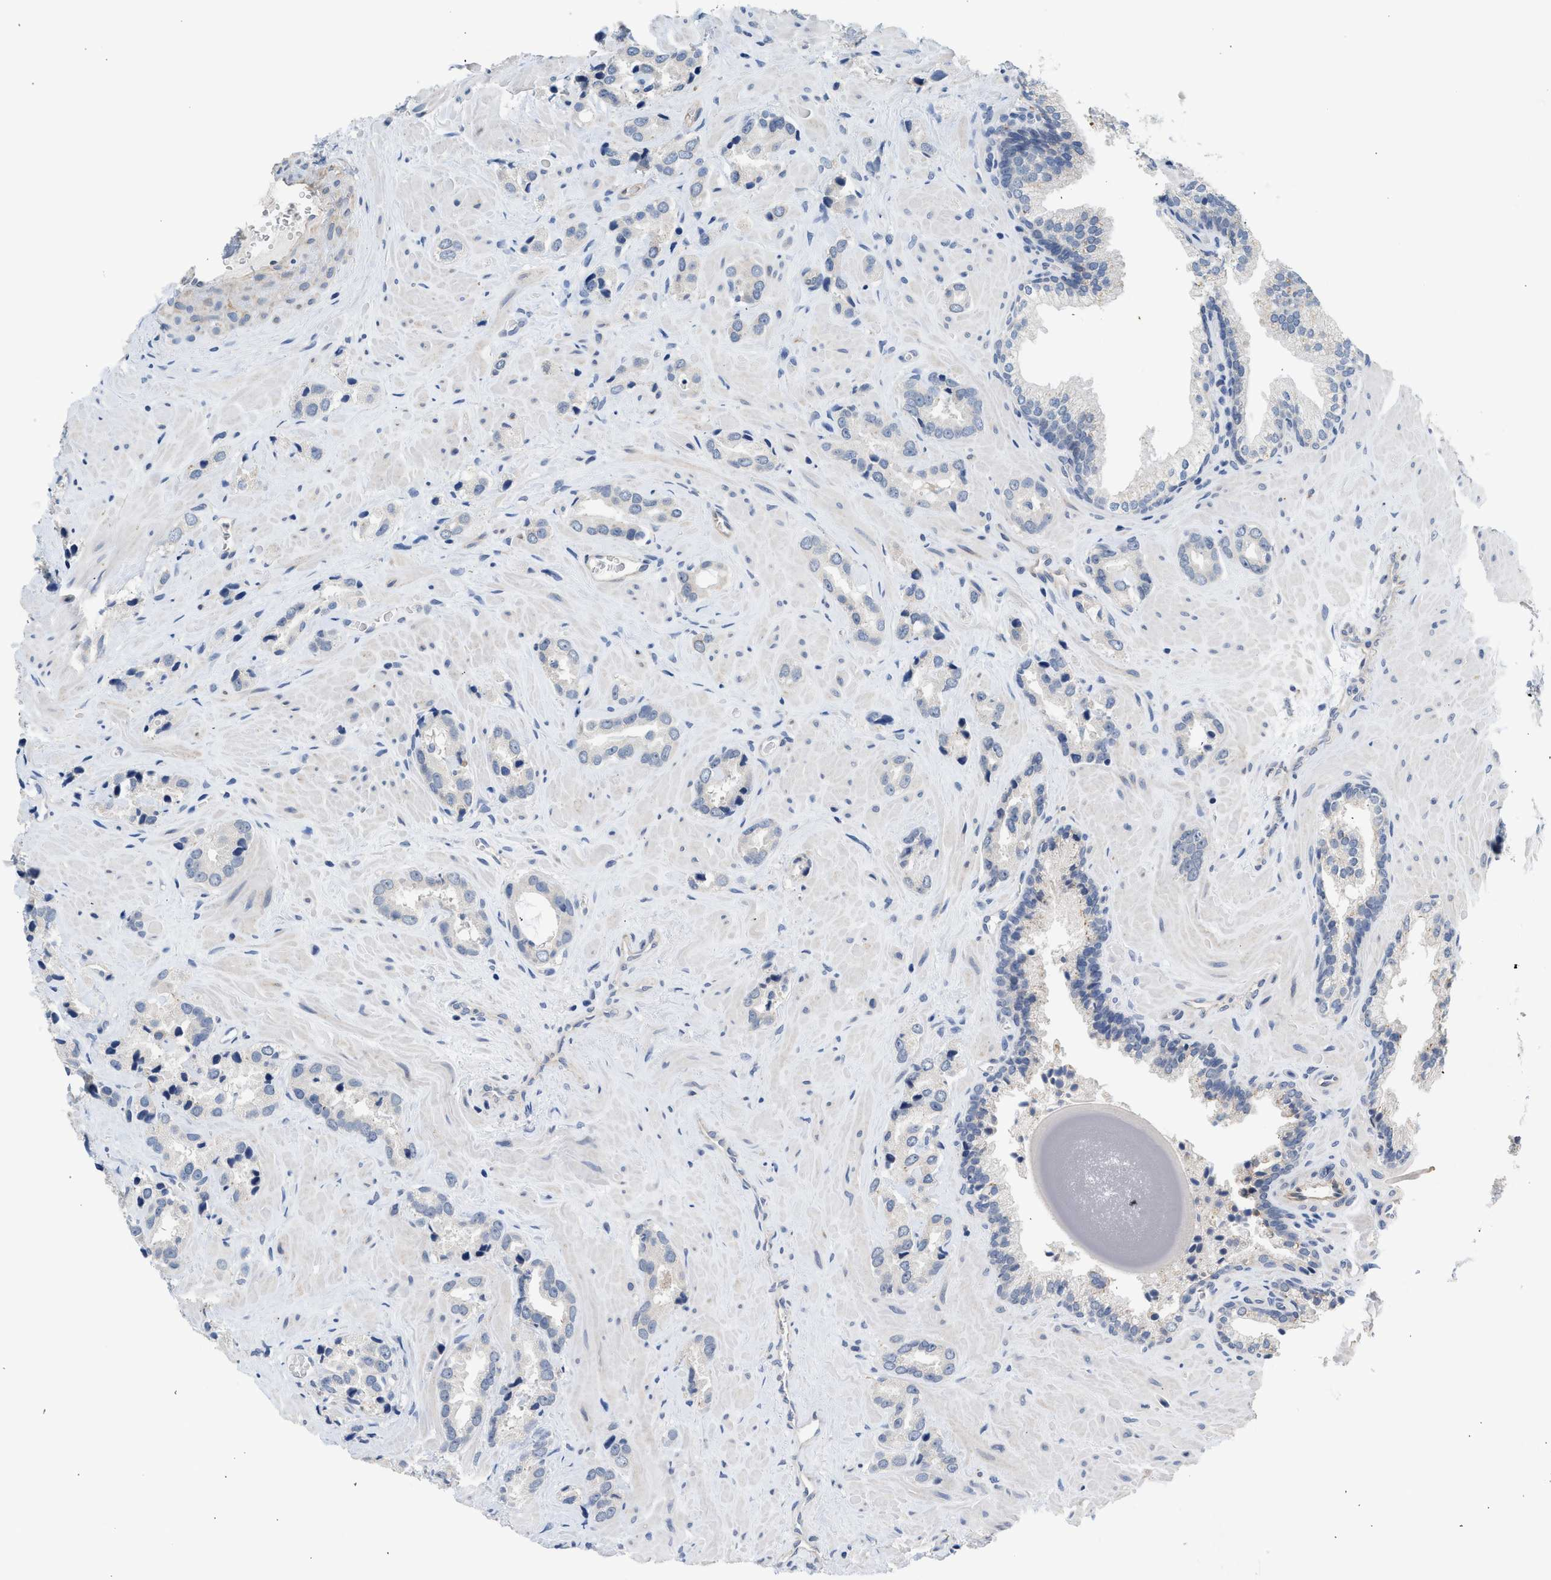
{"staining": {"intensity": "negative", "quantity": "none", "location": "none"}, "tissue": "prostate cancer", "cell_type": "Tumor cells", "image_type": "cancer", "snomed": [{"axis": "morphology", "description": "Adenocarcinoma, High grade"}, {"axis": "topography", "description": "Prostate"}], "caption": "Protein analysis of prostate cancer (high-grade adenocarcinoma) demonstrates no significant expression in tumor cells. The staining was performed using DAB to visualize the protein expression in brown, while the nuclei were stained in blue with hematoxylin (Magnification: 20x).", "gene": "CSF3R", "patient": {"sex": "male", "age": 64}}